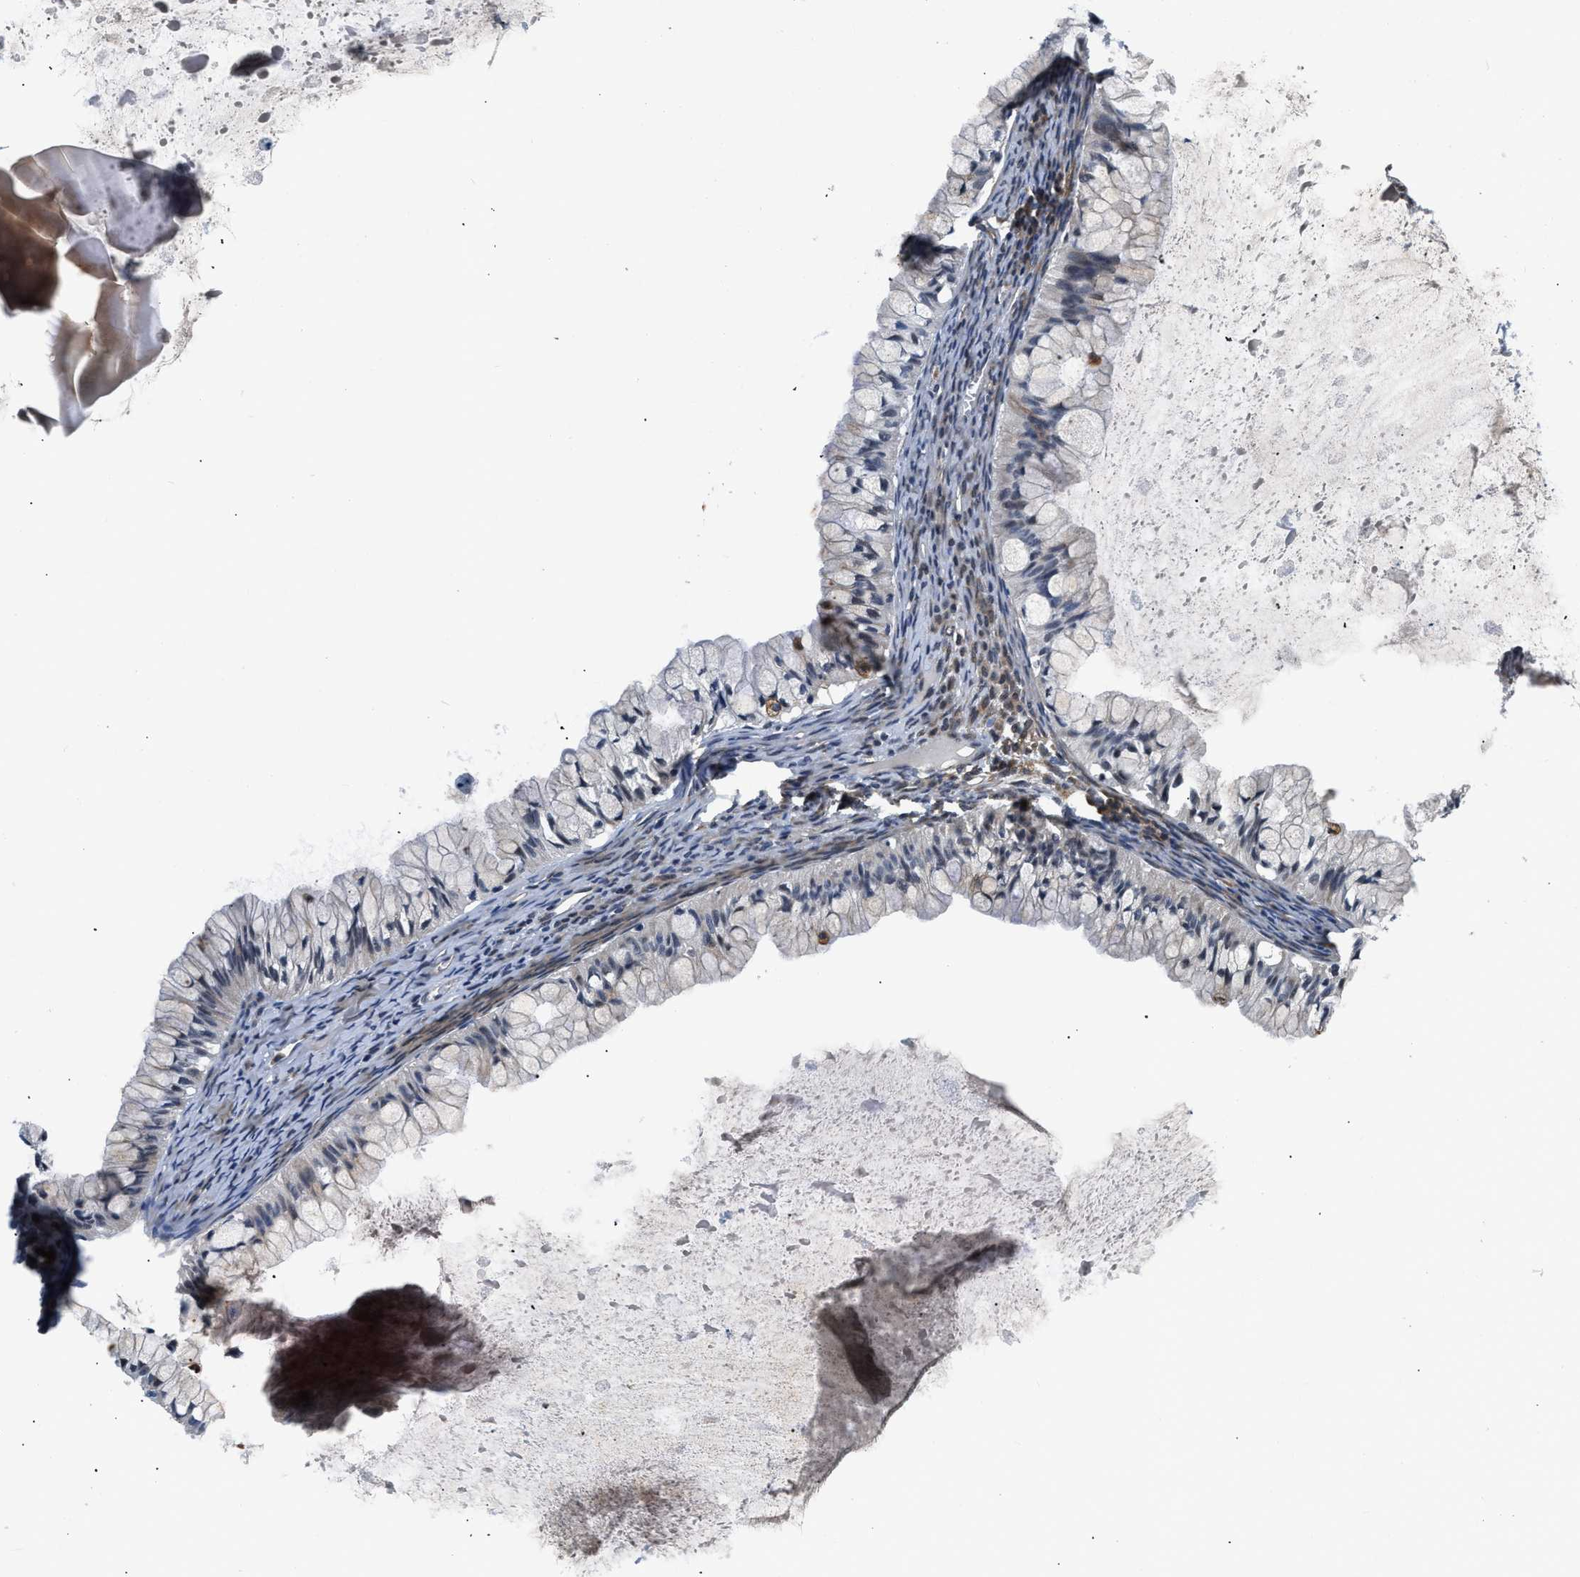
{"staining": {"intensity": "weak", "quantity": "<25%", "location": "cytoplasmic/membranous"}, "tissue": "ovarian cancer", "cell_type": "Tumor cells", "image_type": "cancer", "snomed": [{"axis": "morphology", "description": "Cystadenocarcinoma, mucinous, NOS"}, {"axis": "topography", "description": "Ovary"}], "caption": "IHC image of neoplastic tissue: human ovarian cancer (mucinous cystadenocarcinoma) stained with DAB demonstrates no significant protein expression in tumor cells. (DAB immunohistochemistry (IHC), high magnification).", "gene": "SMAD4", "patient": {"sex": "female", "age": 57}}